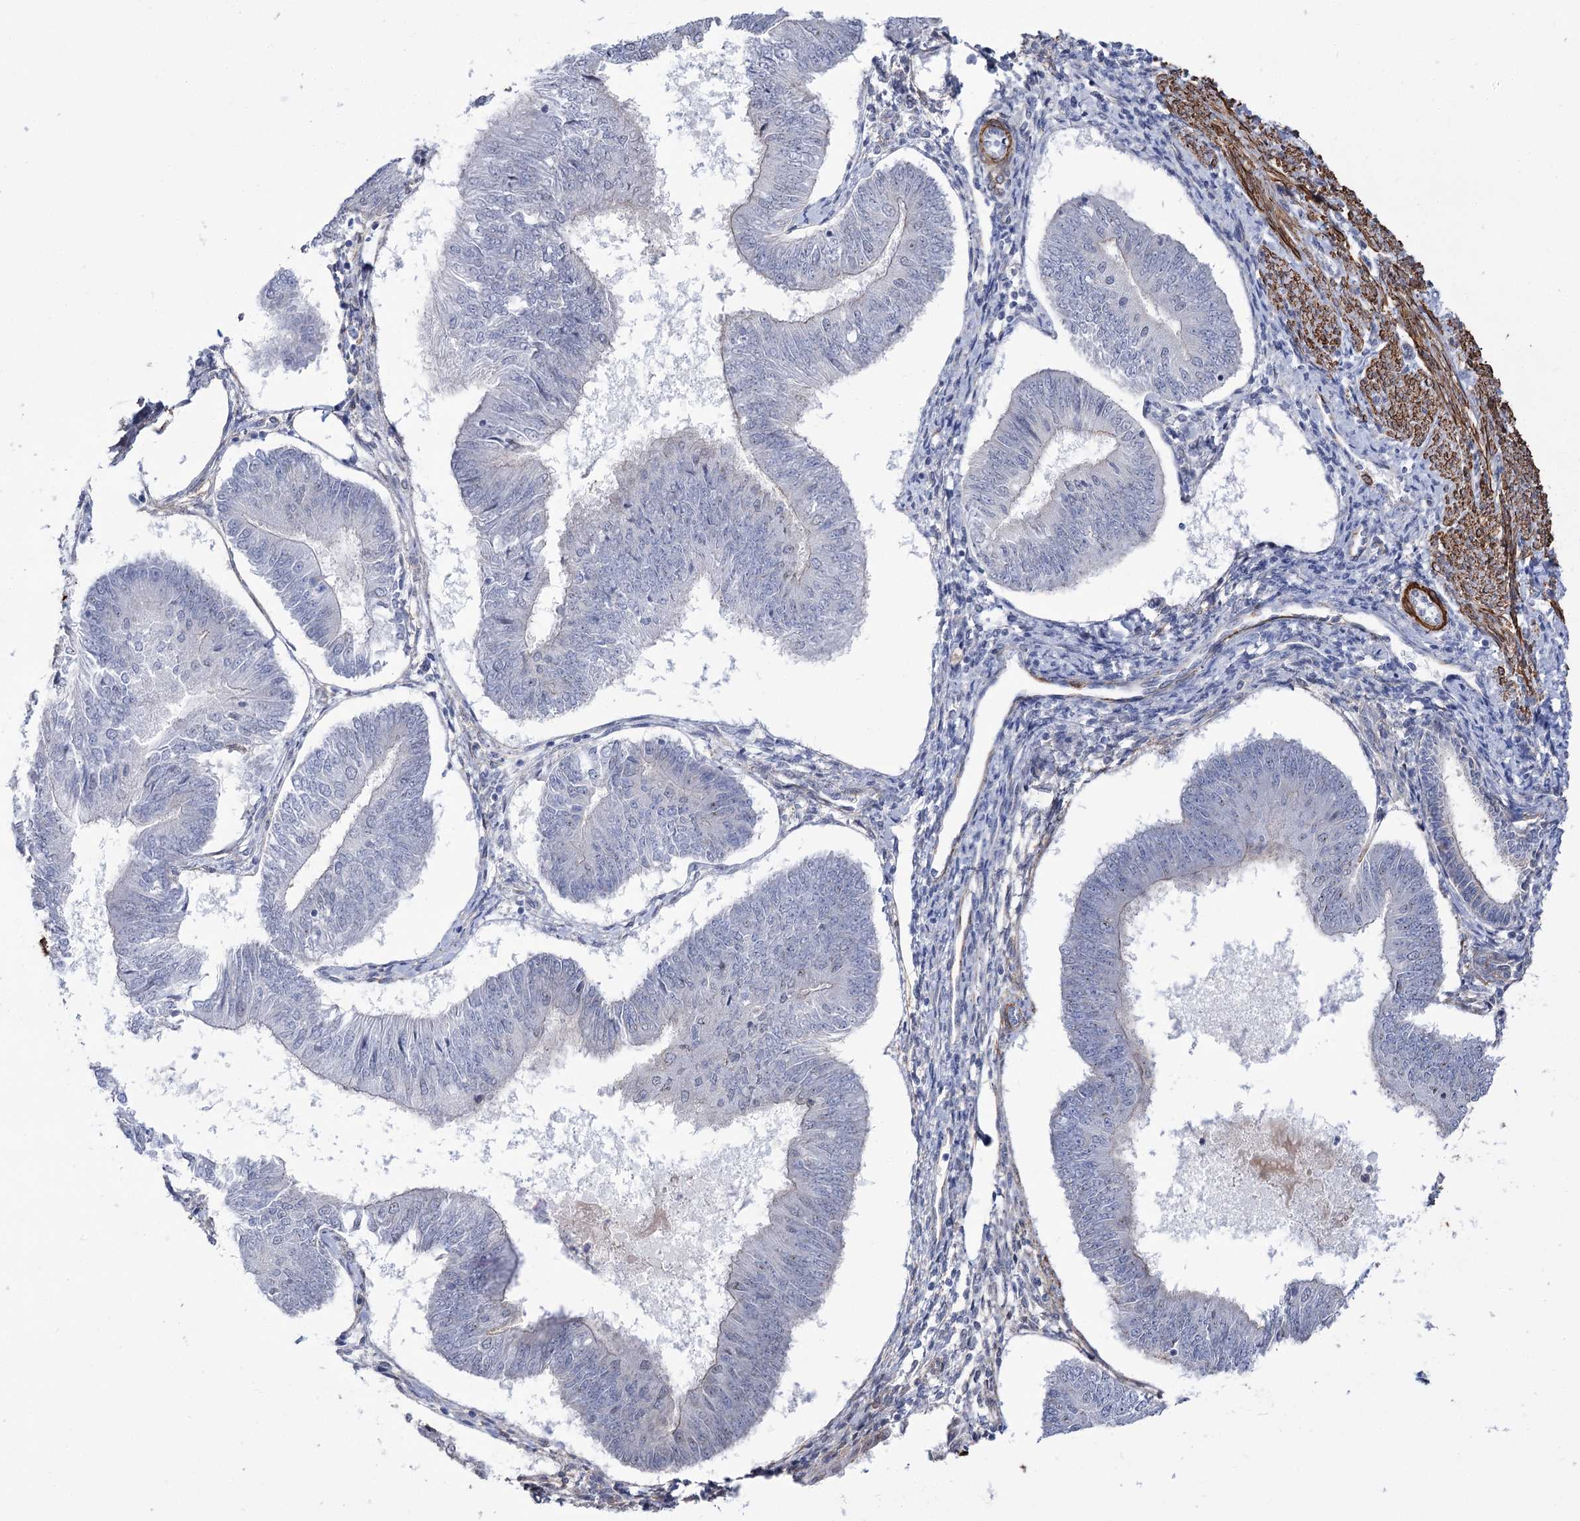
{"staining": {"intensity": "negative", "quantity": "none", "location": "none"}, "tissue": "endometrial cancer", "cell_type": "Tumor cells", "image_type": "cancer", "snomed": [{"axis": "morphology", "description": "Adenocarcinoma, NOS"}, {"axis": "topography", "description": "Endometrium"}], "caption": "Tumor cells are negative for brown protein staining in adenocarcinoma (endometrial).", "gene": "WASHC3", "patient": {"sex": "female", "age": 58}}